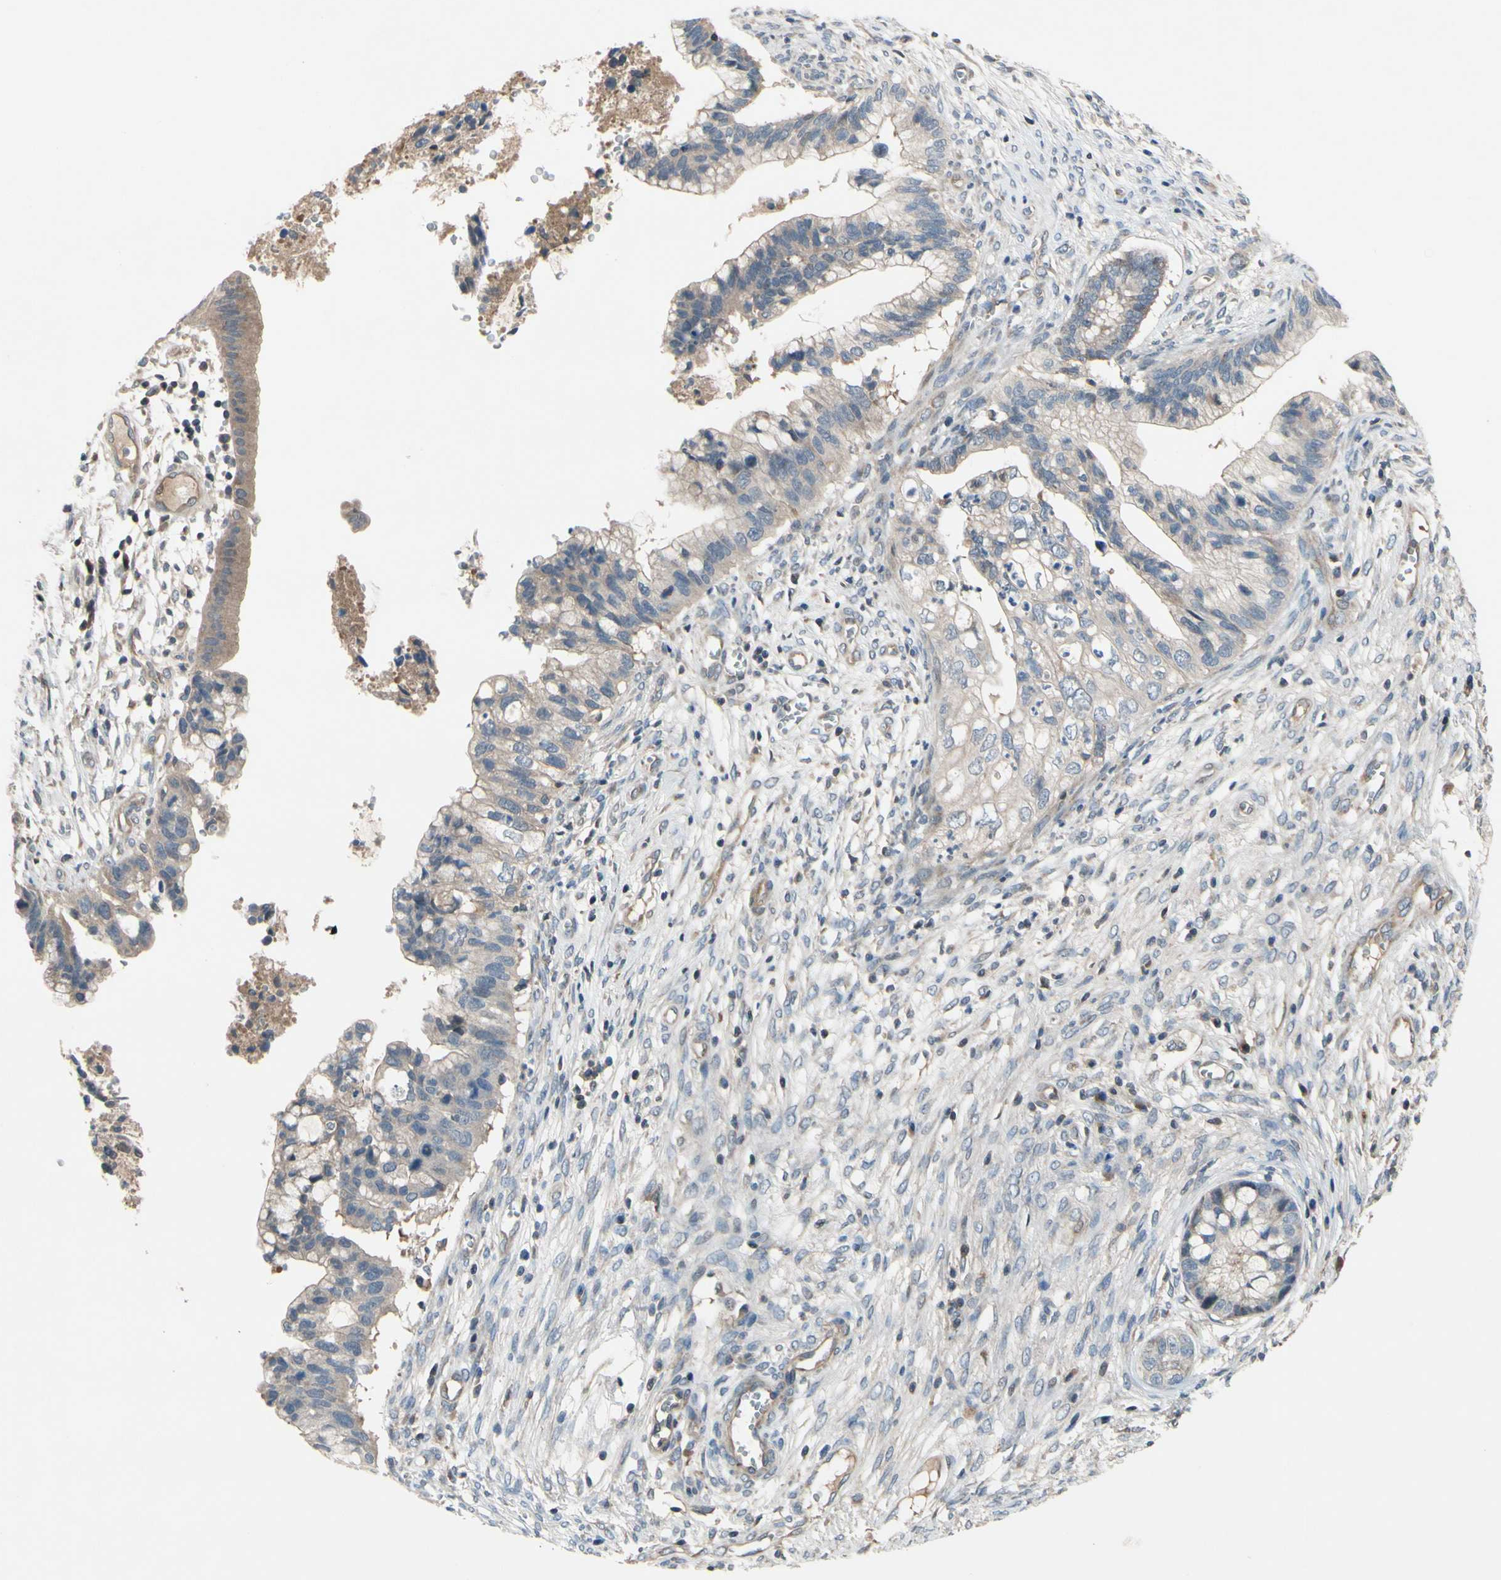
{"staining": {"intensity": "weak", "quantity": "25%-75%", "location": "cytoplasmic/membranous"}, "tissue": "cervical cancer", "cell_type": "Tumor cells", "image_type": "cancer", "snomed": [{"axis": "morphology", "description": "Adenocarcinoma, NOS"}, {"axis": "topography", "description": "Cervix"}], "caption": "Protein staining exhibits weak cytoplasmic/membranous positivity in approximately 25%-75% of tumor cells in adenocarcinoma (cervical).", "gene": "ICAM5", "patient": {"sex": "female", "age": 44}}